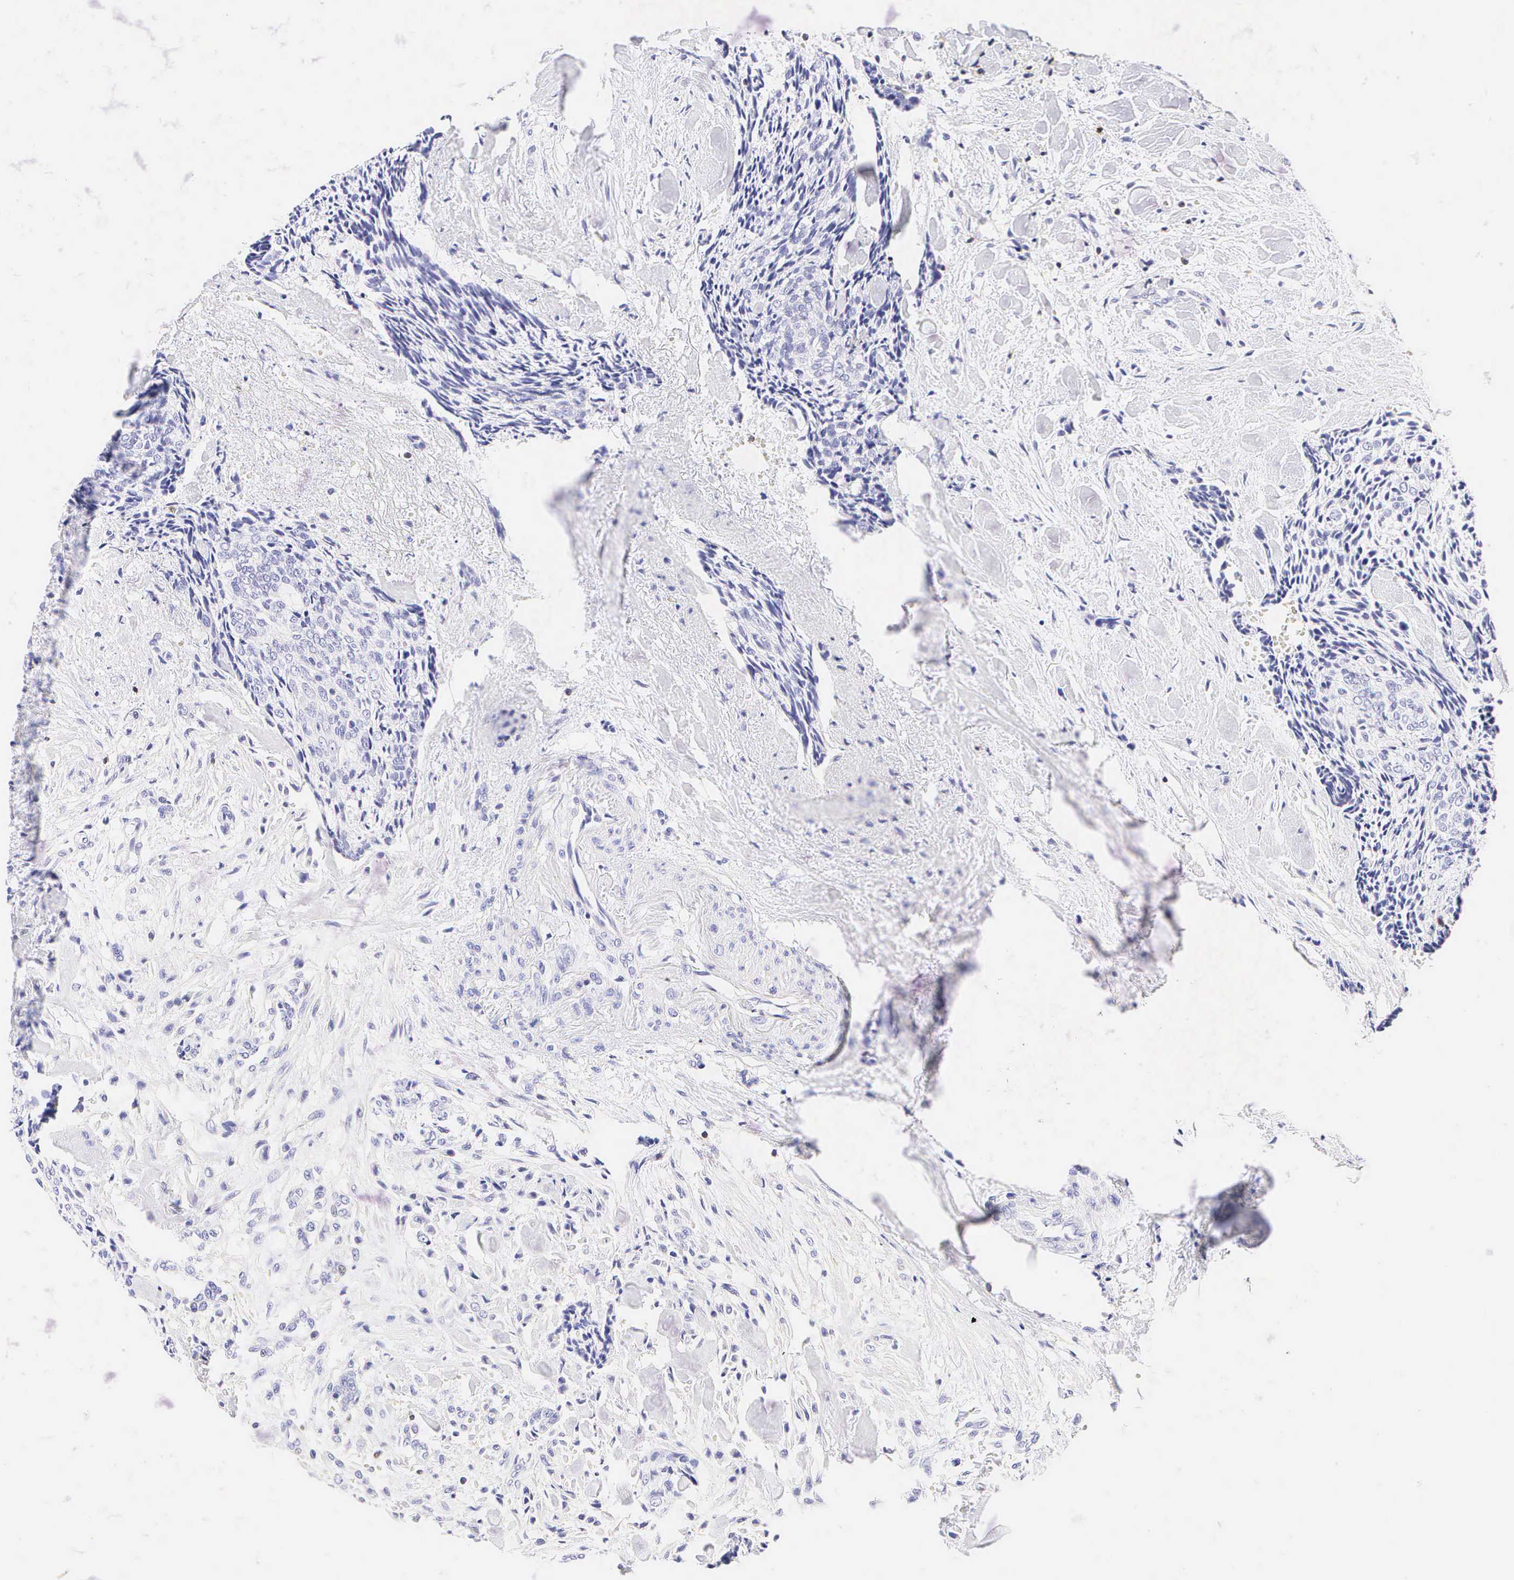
{"staining": {"intensity": "negative", "quantity": "none", "location": "none"}, "tissue": "head and neck cancer", "cell_type": "Tumor cells", "image_type": "cancer", "snomed": [{"axis": "morphology", "description": "Squamous cell carcinoma, NOS"}, {"axis": "topography", "description": "Salivary gland"}, {"axis": "topography", "description": "Head-Neck"}], "caption": "Tumor cells are negative for protein expression in human squamous cell carcinoma (head and neck).", "gene": "CD3E", "patient": {"sex": "male", "age": 70}}